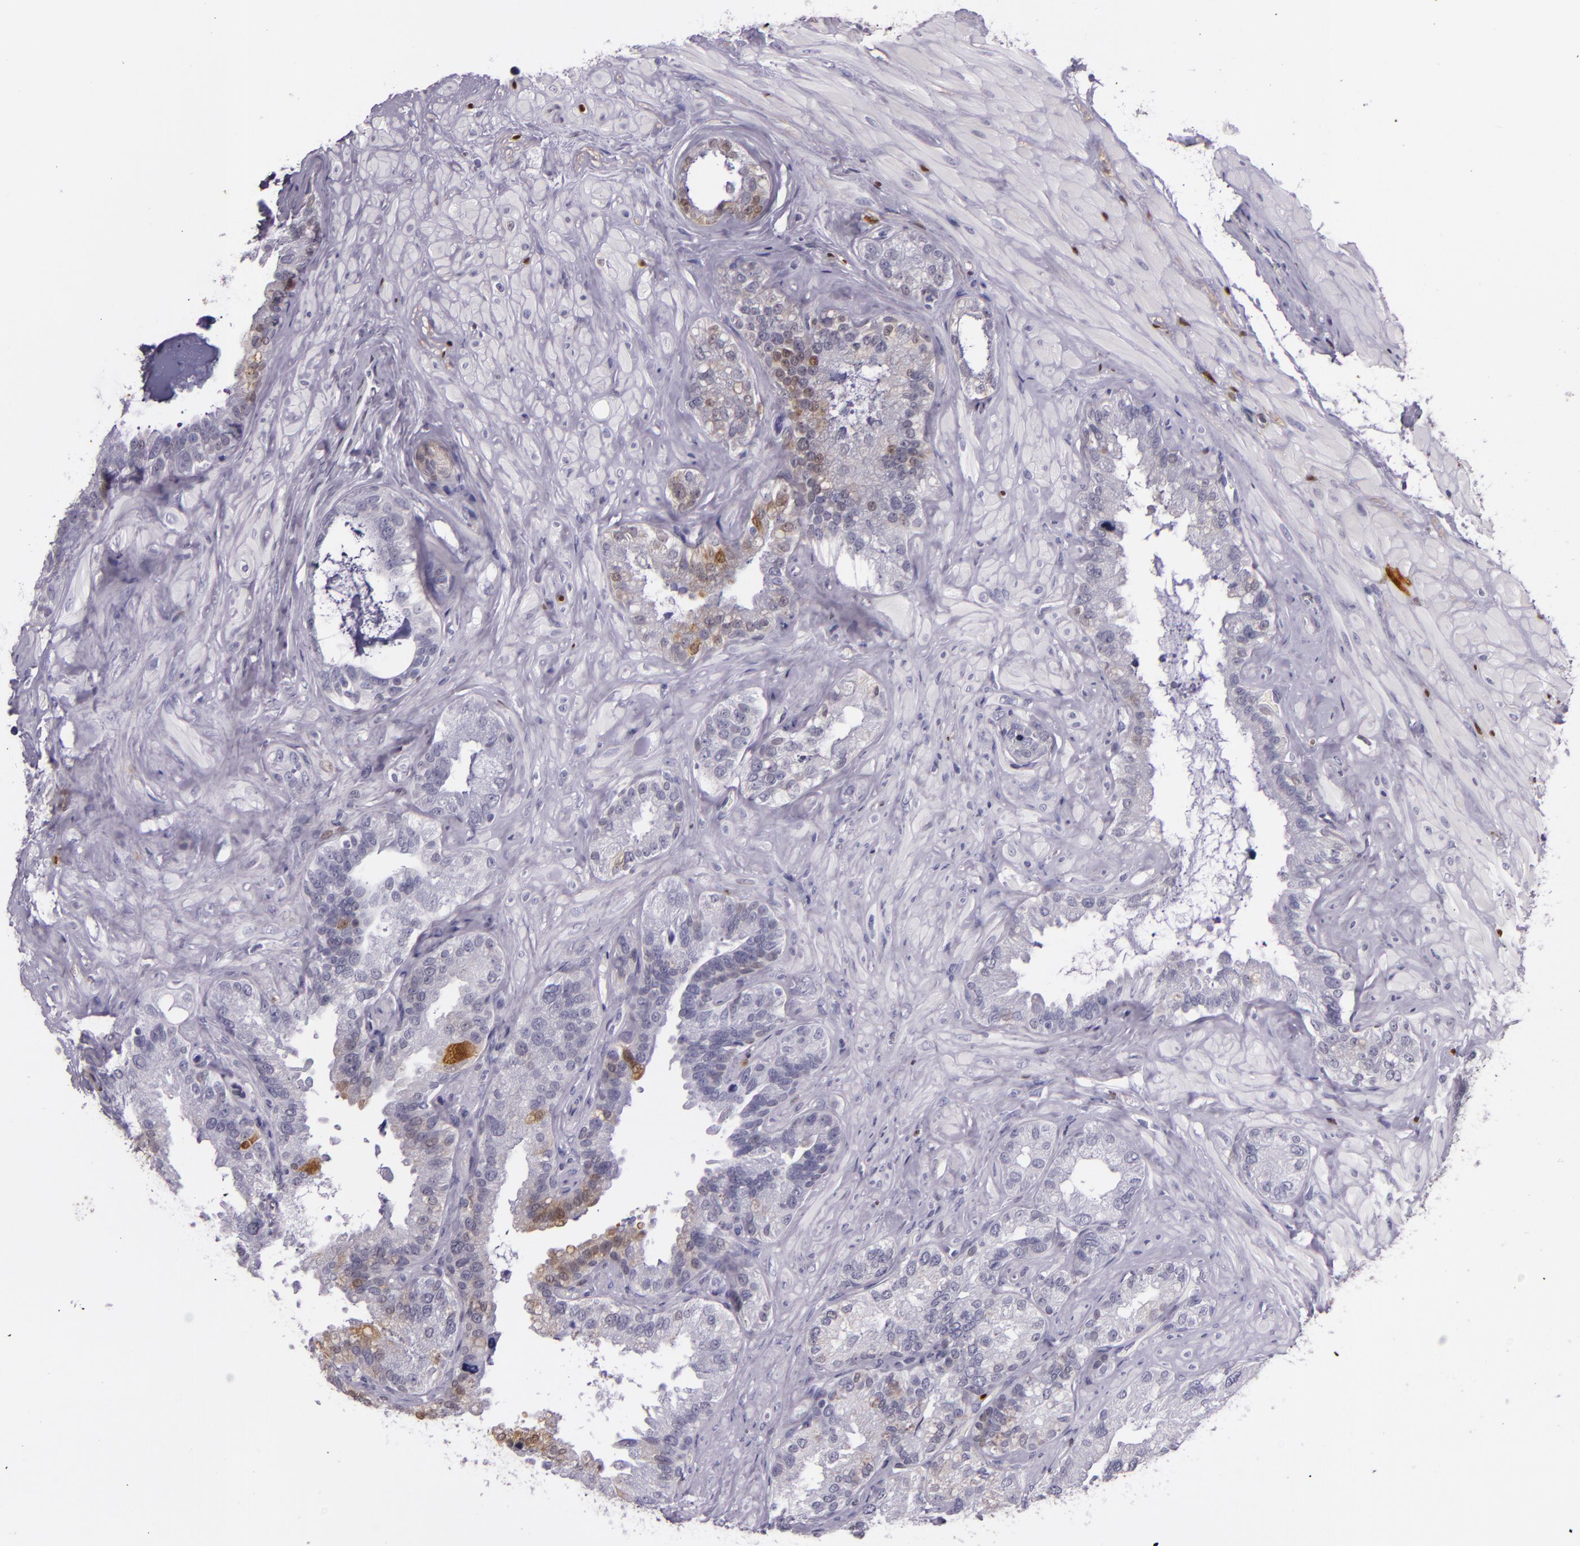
{"staining": {"intensity": "weak", "quantity": "<25%", "location": "nuclear"}, "tissue": "seminal vesicle", "cell_type": "Glandular cells", "image_type": "normal", "snomed": [{"axis": "morphology", "description": "Normal tissue, NOS"}, {"axis": "topography", "description": "Seminal veicle"}], "caption": "DAB immunohistochemical staining of normal seminal vesicle demonstrates no significant staining in glandular cells. (DAB (3,3'-diaminobenzidine) immunohistochemistry (IHC) visualized using brightfield microscopy, high magnification).", "gene": "MT1A", "patient": {"sex": "male", "age": 63}}